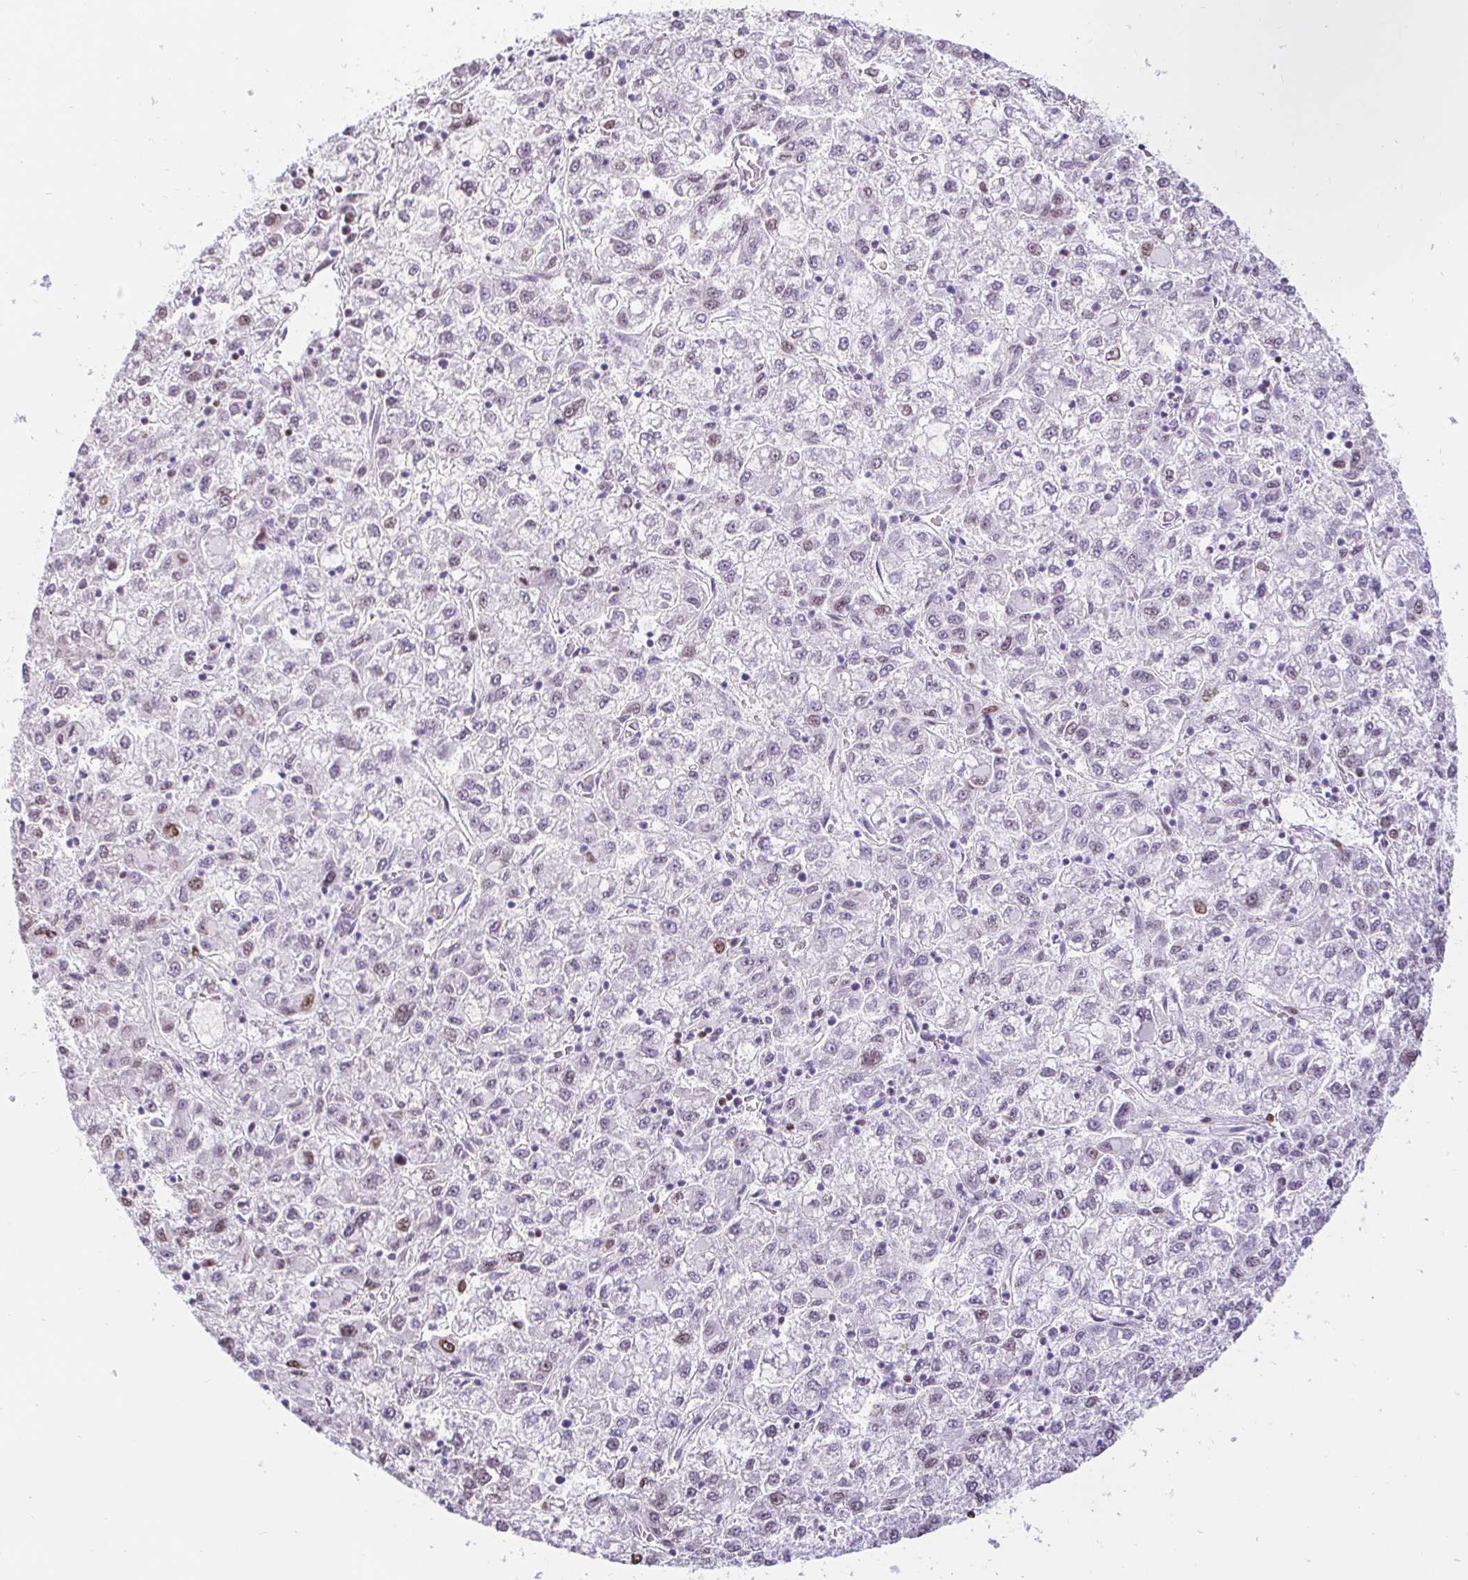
{"staining": {"intensity": "weak", "quantity": "<25%", "location": "nuclear"}, "tissue": "liver cancer", "cell_type": "Tumor cells", "image_type": "cancer", "snomed": [{"axis": "morphology", "description": "Carcinoma, Hepatocellular, NOS"}, {"axis": "topography", "description": "Liver"}], "caption": "Human liver cancer stained for a protein using immunohistochemistry shows no expression in tumor cells.", "gene": "CAPSL", "patient": {"sex": "male", "age": 40}}